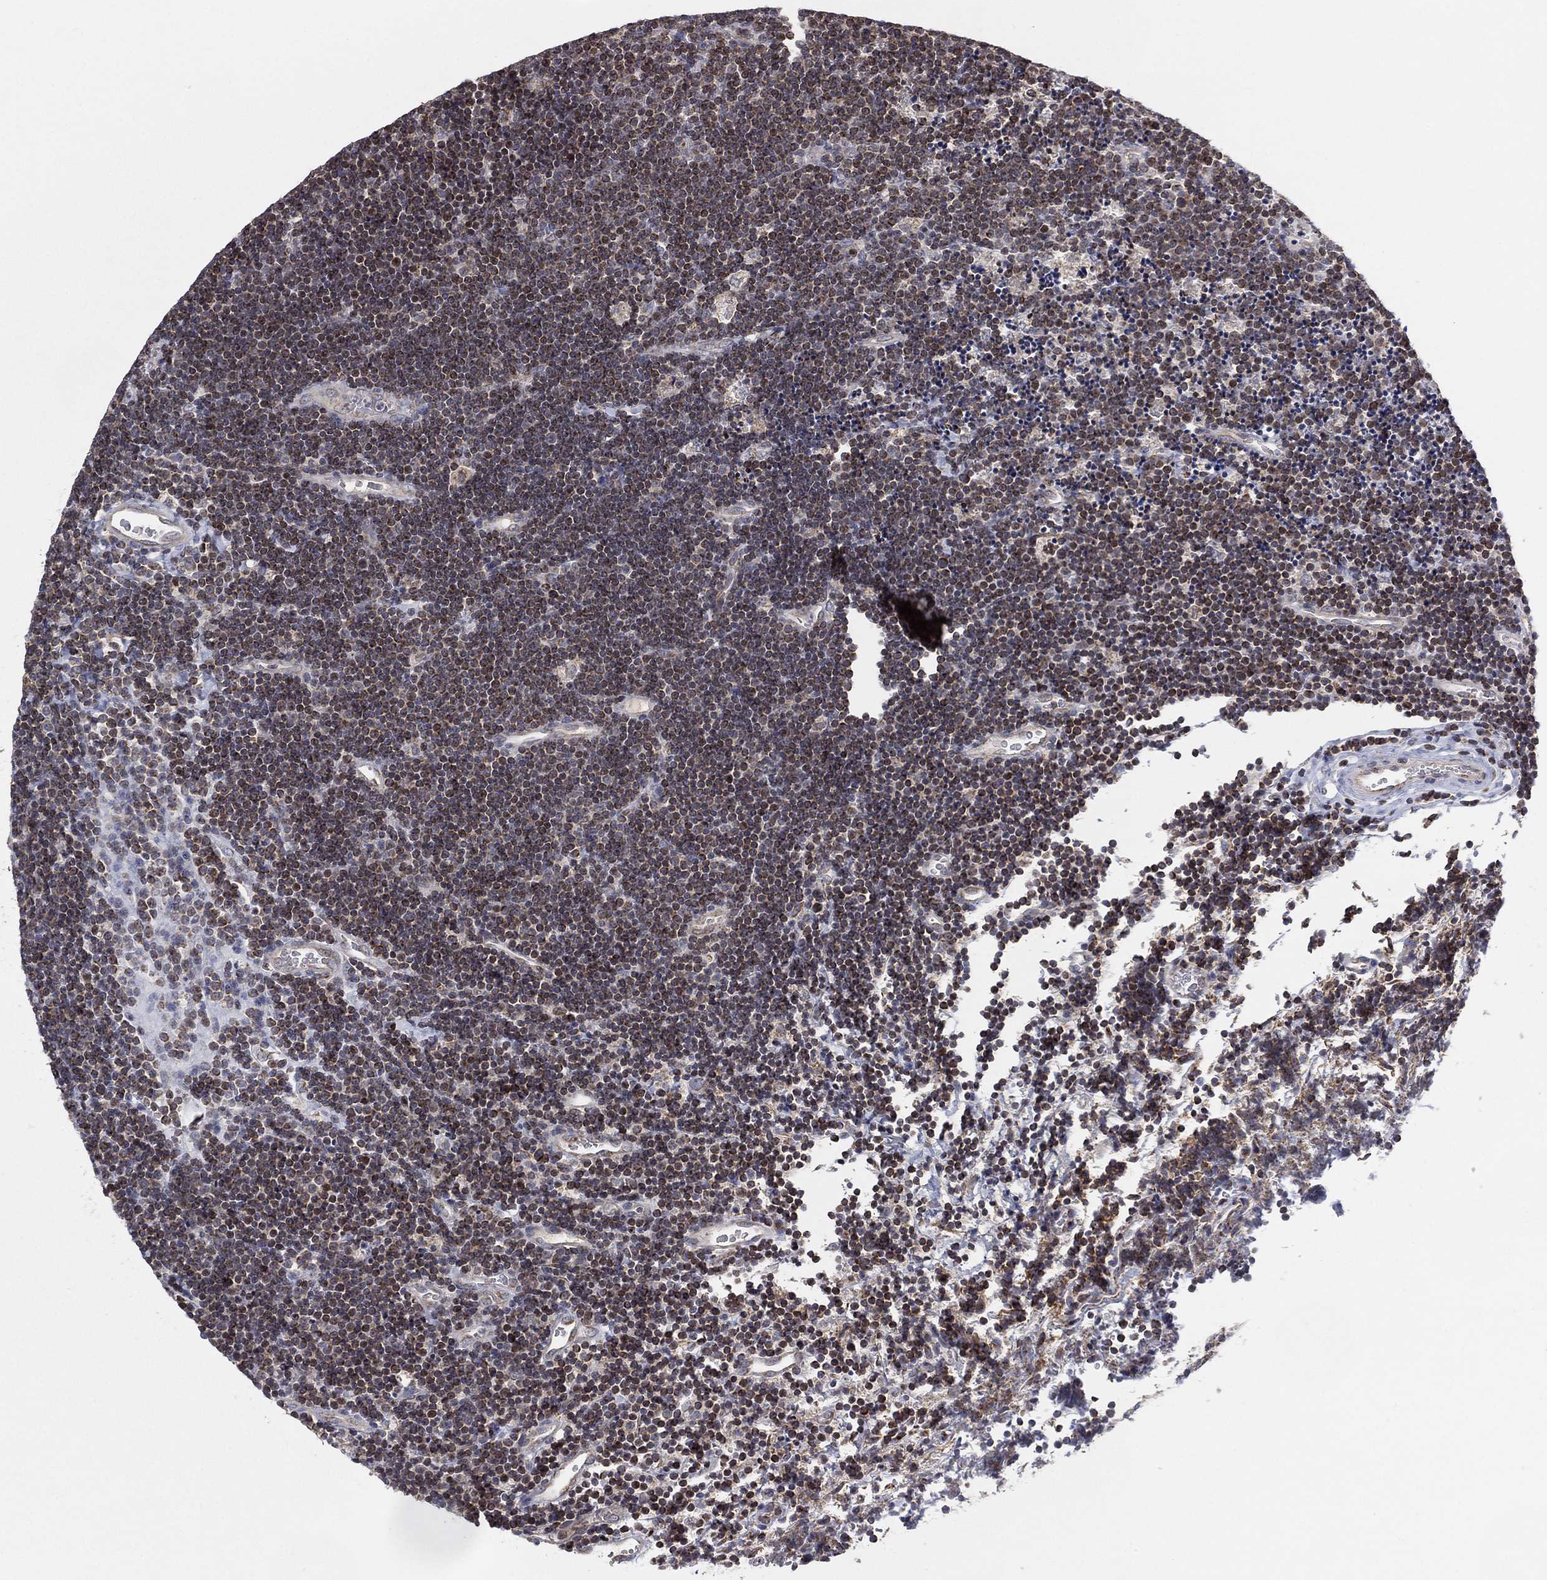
{"staining": {"intensity": "moderate", "quantity": ">75%", "location": "cytoplasmic/membranous"}, "tissue": "lymphoma", "cell_type": "Tumor cells", "image_type": "cancer", "snomed": [{"axis": "morphology", "description": "Malignant lymphoma, non-Hodgkin's type, Low grade"}, {"axis": "topography", "description": "Brain"}], "caption": "A medium amount of moderate cytoplasmic/membranous staining is appreciated in about >75% of tumor cells in low-grade malignant lymphoma, non-Hodgkin's type tissue.", "gene": "PSMG4", "patient": {"sex": "female", "age": 66}}